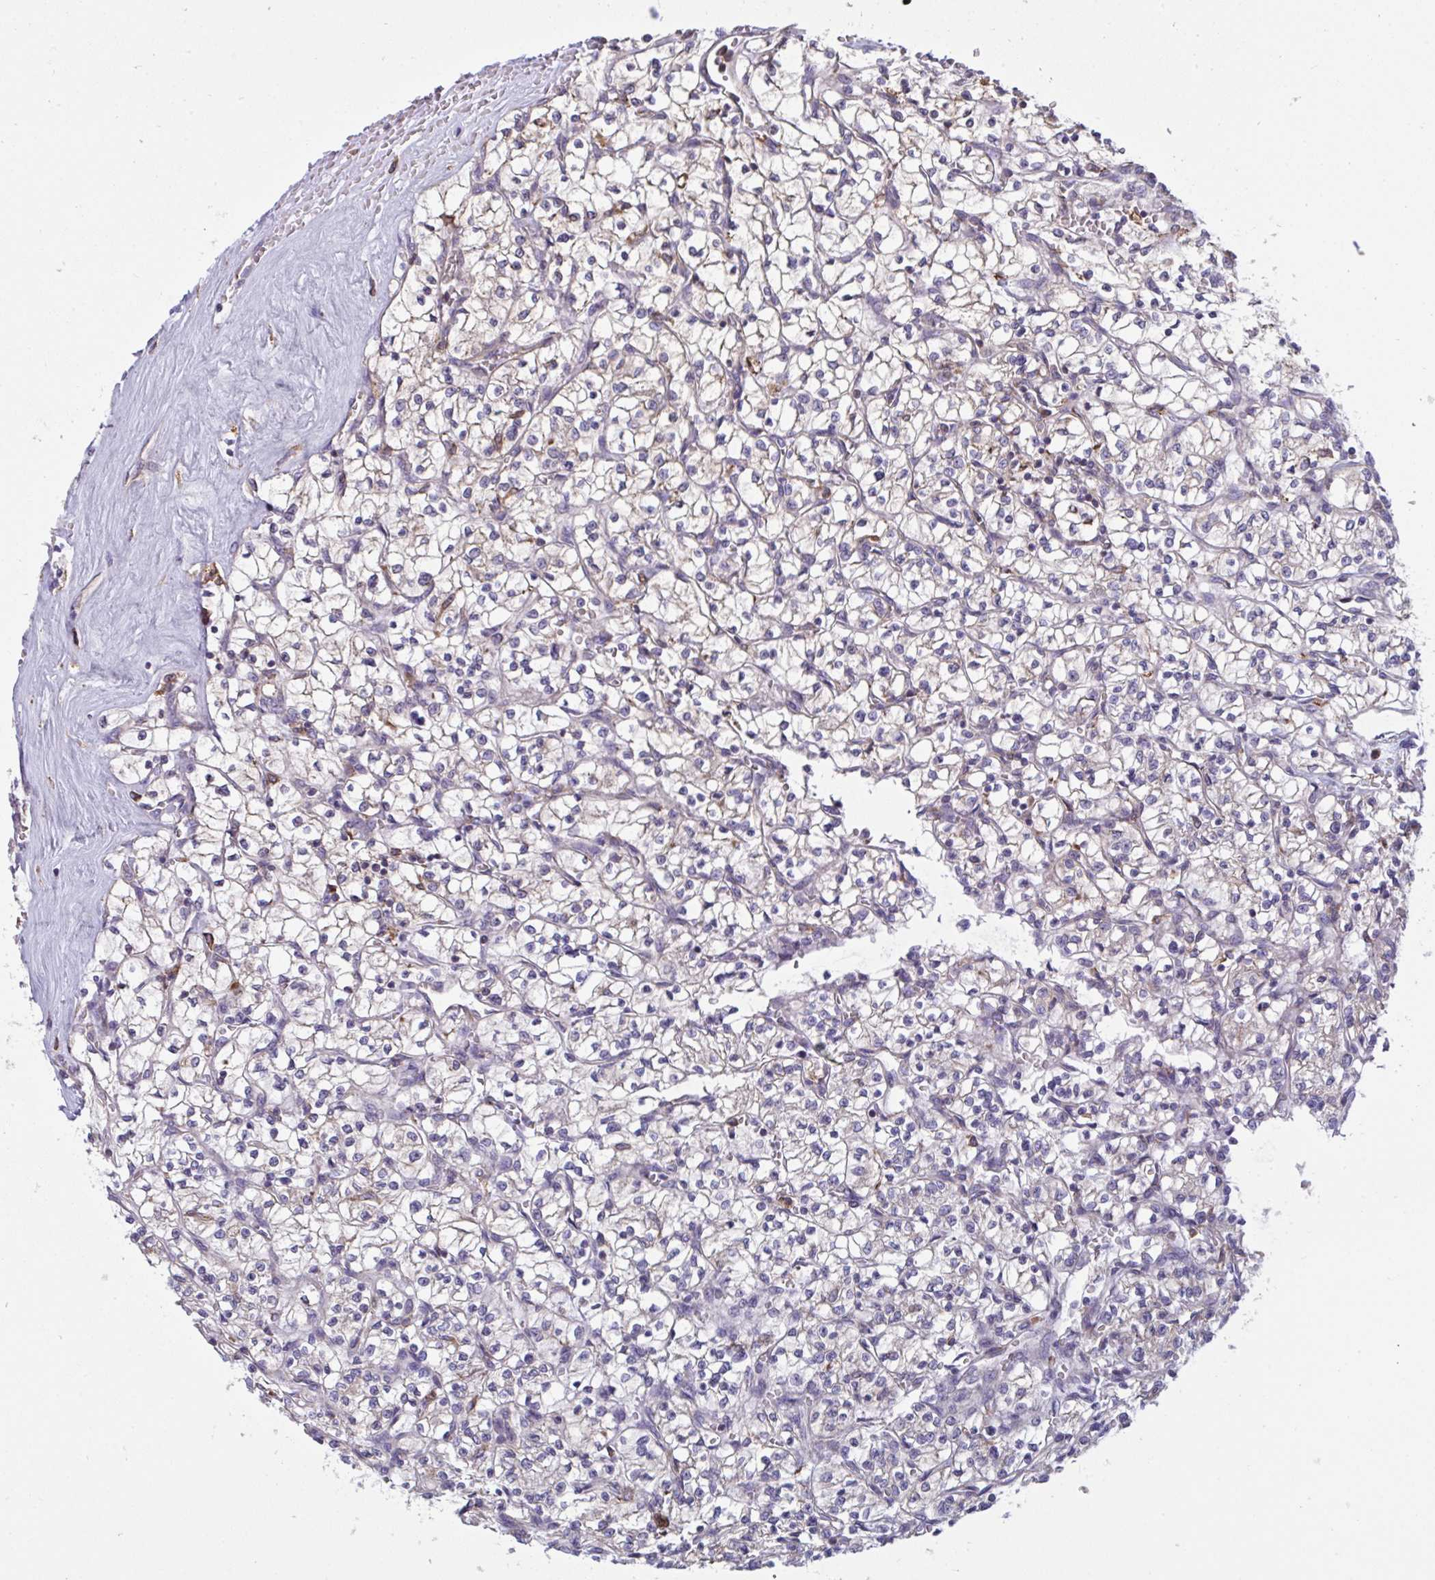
{"staining": {"intensity": "negative", "quantity": "none", "location": "none"}, "tissue": "renal cancer", "cell_type": "Tumor cells", "image_type": "cancer", "snomed": [{"axis": "morphology", "description": "Adenocarcinoma, NOS"}, {"axis": "topography", "description": "Kidney"}], "caption": "A high-resolution photomicrograph shows immunohistochemistry (IHC) staining of renal cancer, which shows no significant expression in tumor cells. (DAB immunohistochemistry with hematoxylin counter stain).", "gene": "MYMK", "patient": {"sex": "female", "age": 64}}